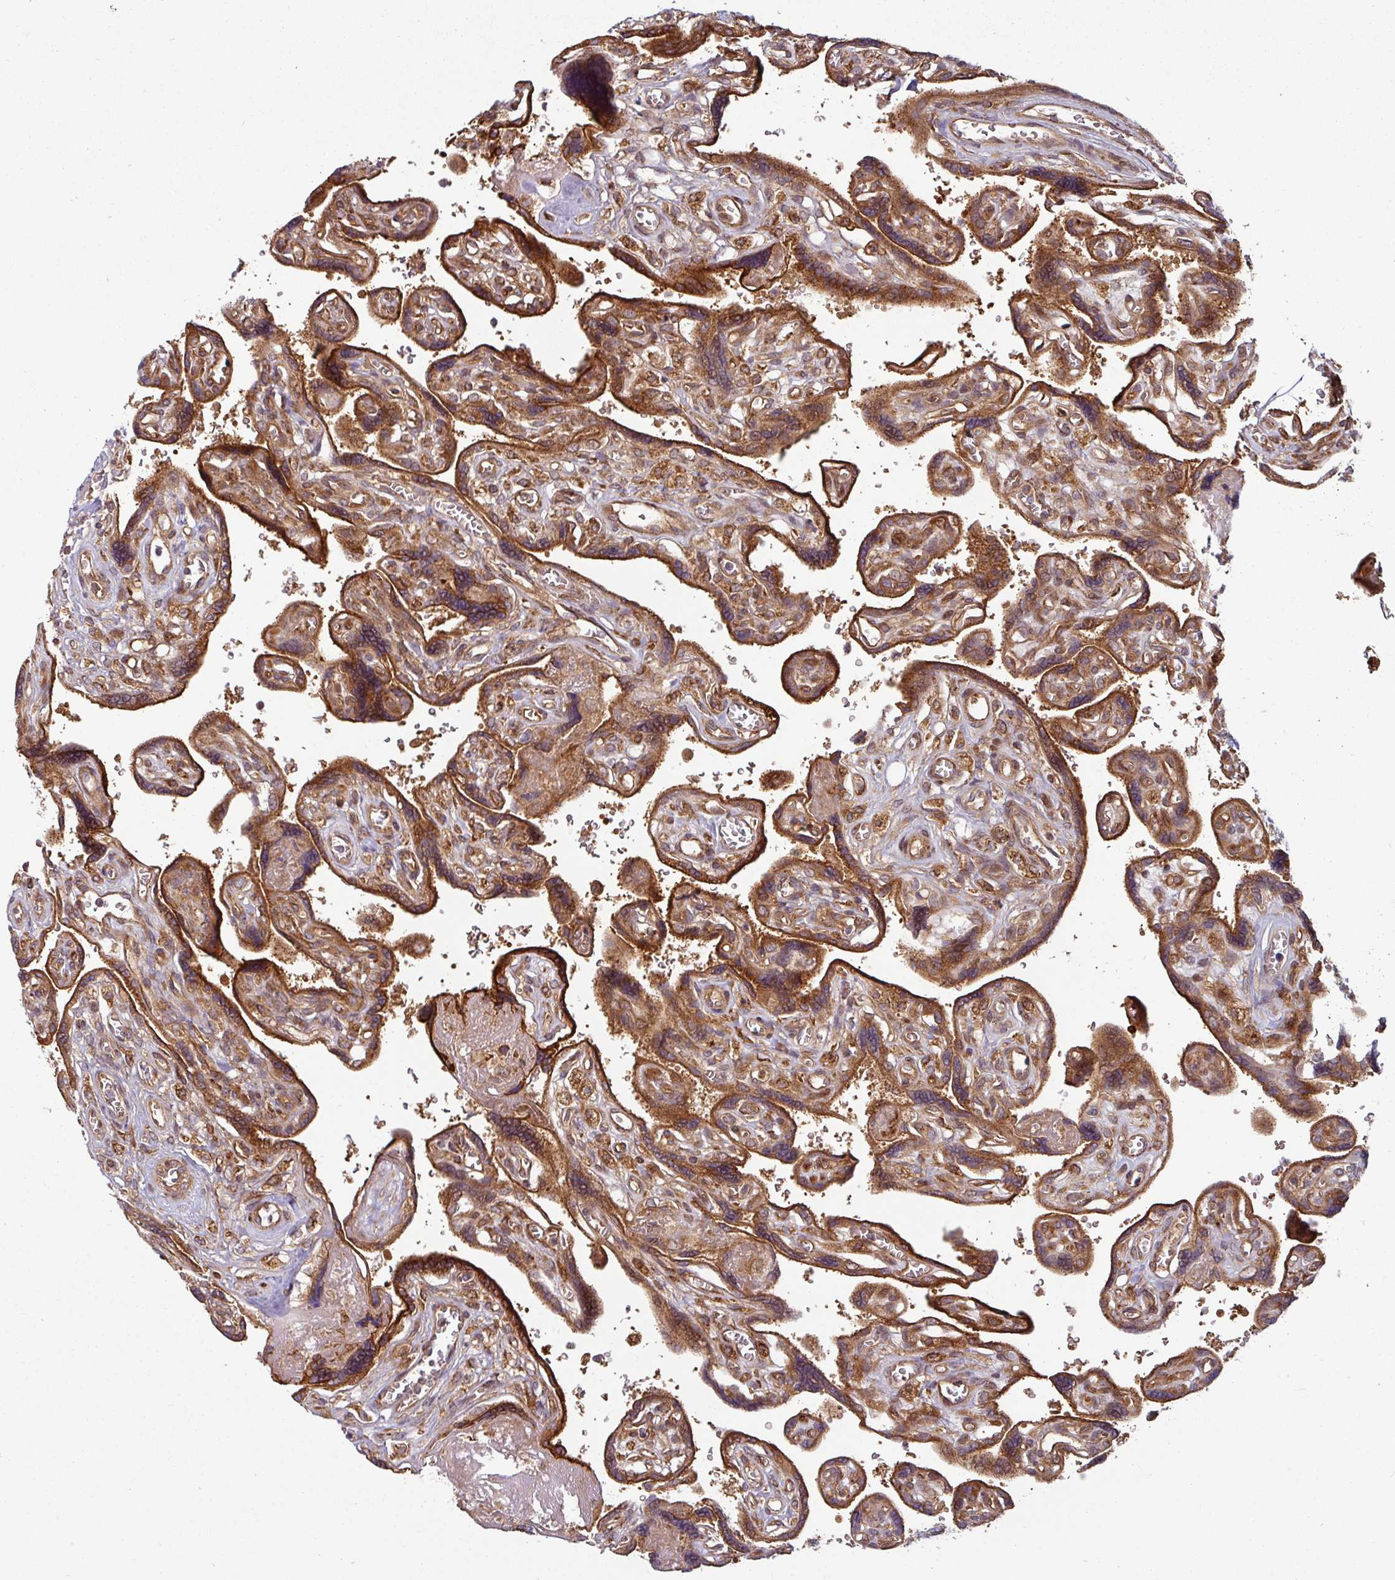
{"staining": {"intensity": "strong", "quantity": ">75%", "location": "cytoplasmic/membranous"}, "tissue": "placenta", "cell_type": "Decidual cells", "image_type": "normal", "snomed": [{"axis": "morphology", "description": "Normal tissue, NOS"}, {"axis": "topography", "description": "Placenta"}], "caption": "Immunohistochemical staining of benign human placenta reveals high levels of strong cytoplasmic/membranous staining in about >75% of decidual cells. (Brightfield microscopy of DAB IHC at high magnification).", "gene": "RAB5A", "patient": {"sex": "female", "age": 39}}